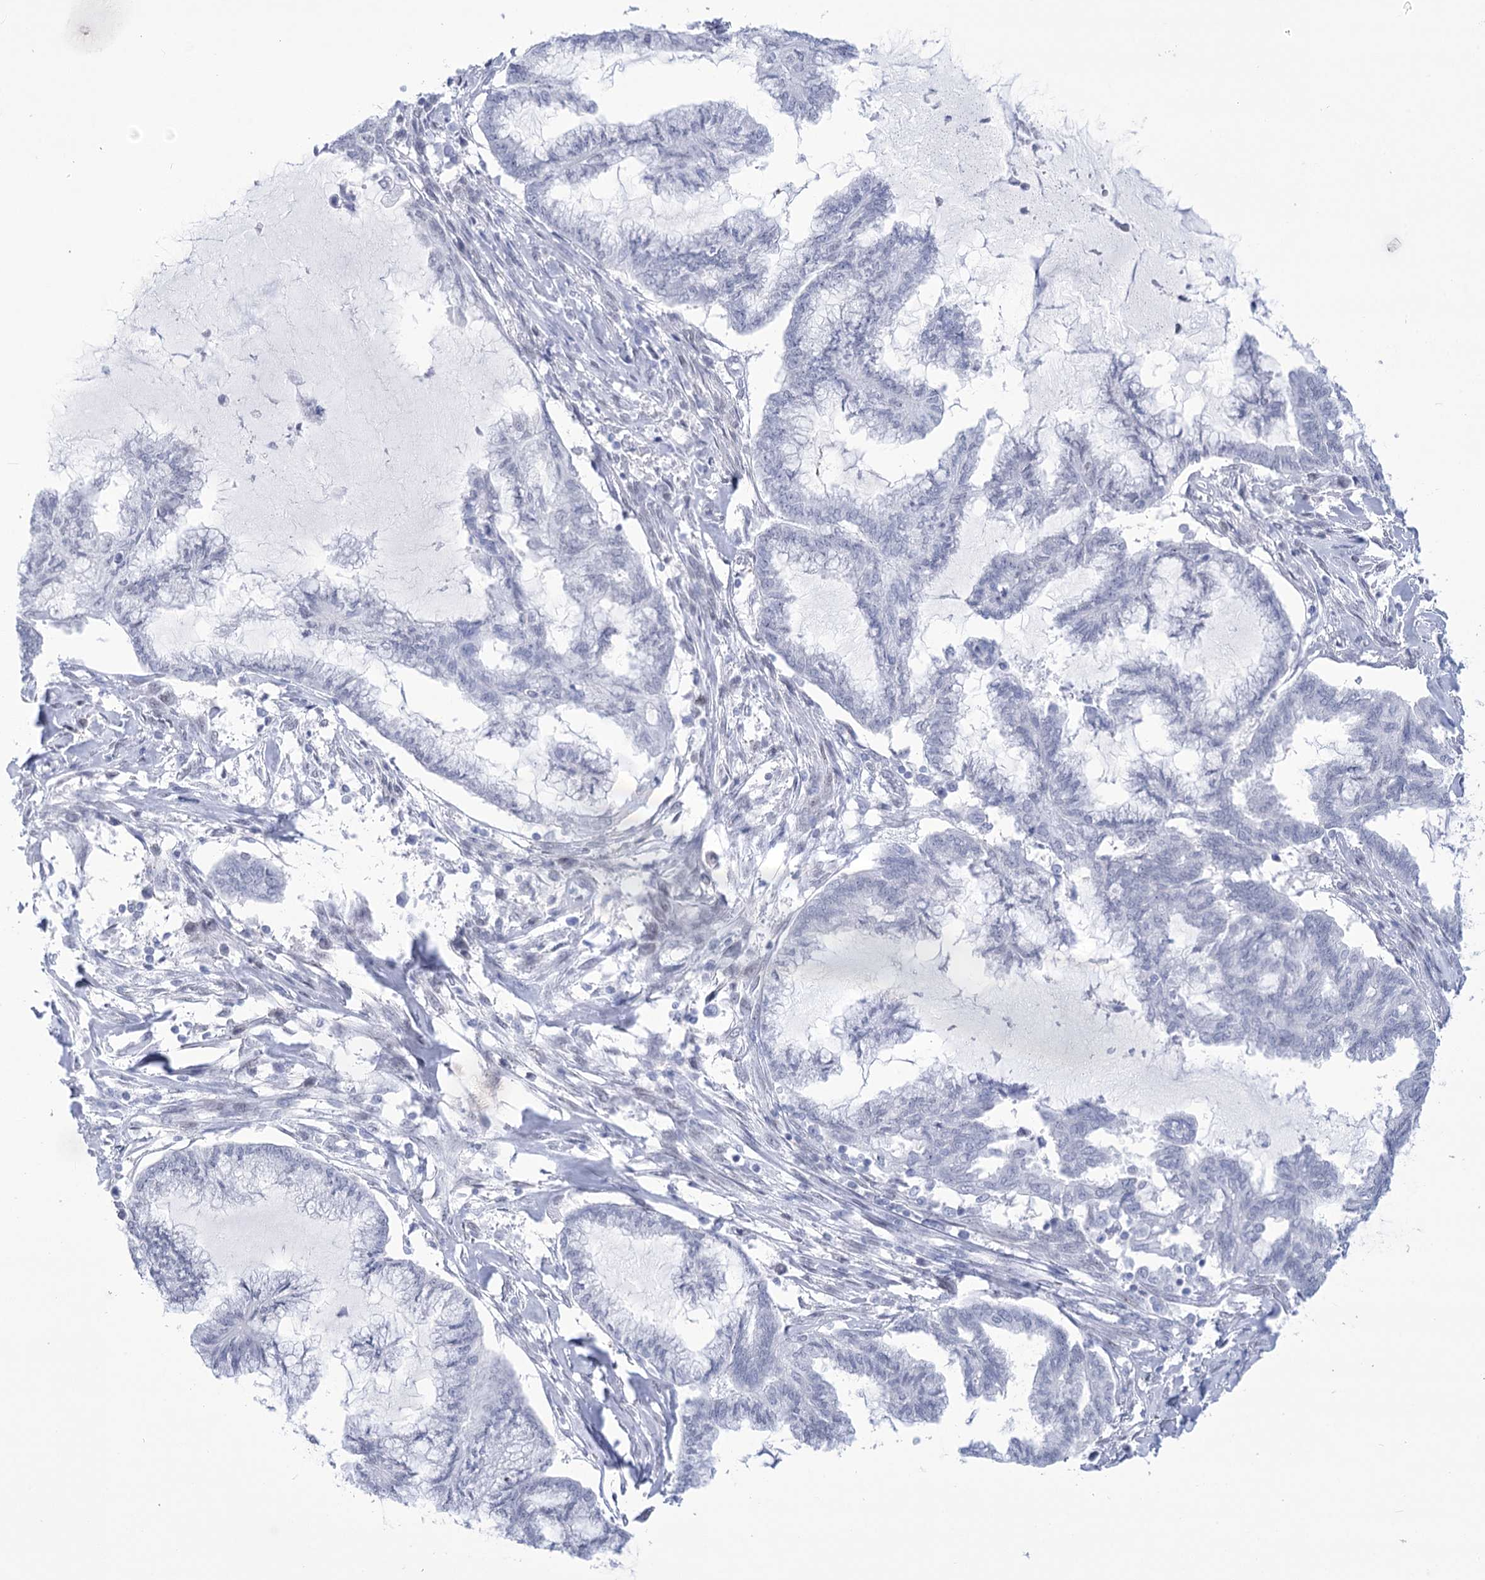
{"staining": {"intensity": "negative", "quantity": "none", "location": "none"}, "tissue": "endometrial cancer", "cell_type": "Tumor cells", "image_type": "cancer", "snomed": [{"axis": "morphology", "description": "Adenocarcinoma, NOS"}, {"axis": "topography", "description": "Endometrium"}], "caption": "Immunohistochemistry (IHC) of human endometrial cancer displays no positivity in tumor cells.", "gene": "HORMAD1", "patient": {"sex": "female", "age": 86}}